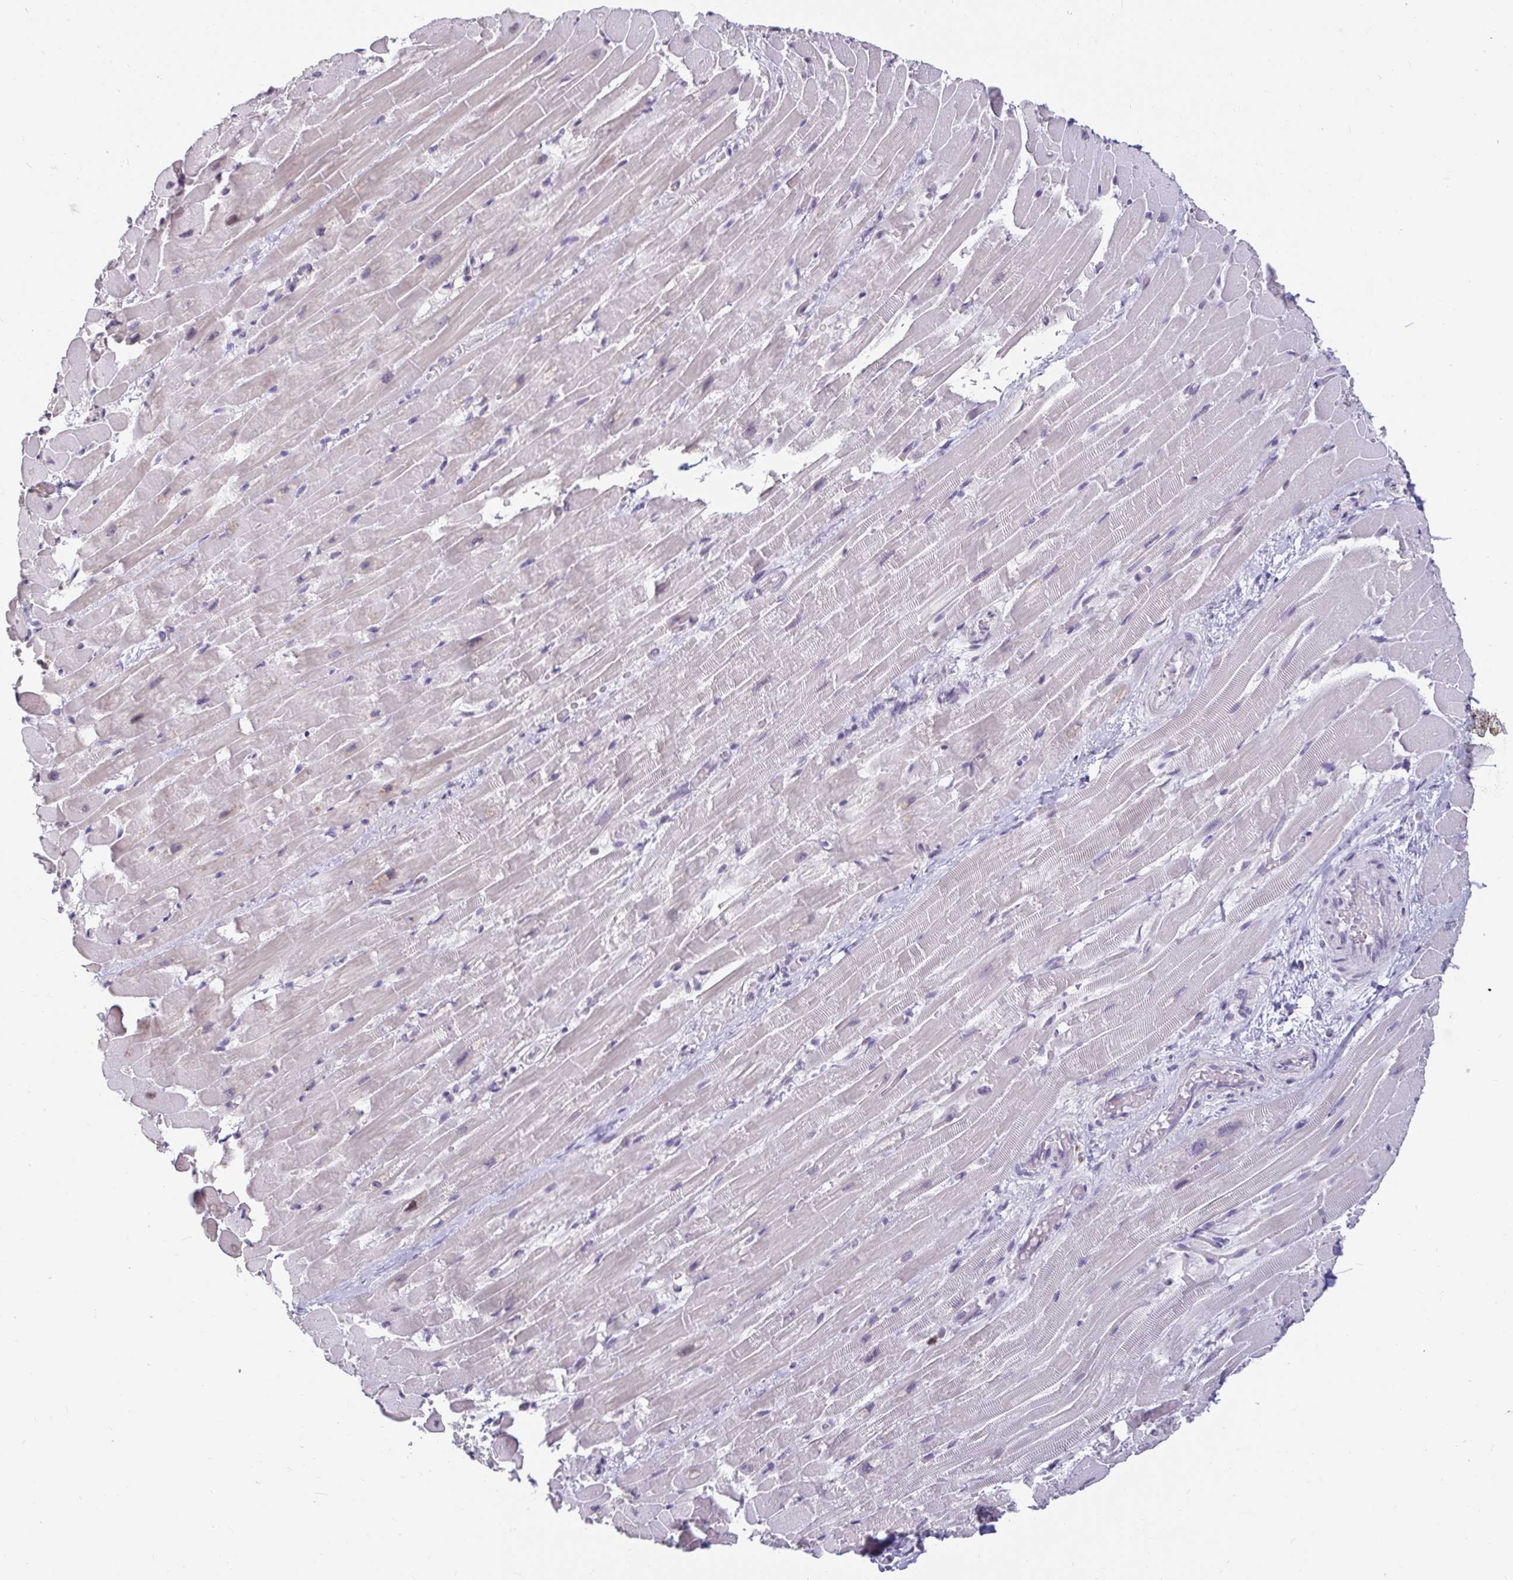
{"staining": {"intensity": "negative", "quantity": "none", "location": "none"}, "tissue": "heart muscle", "cell_type": "Cardiomyocytes", "image_type": "normal", "snomed": [{"axis": "morphology", "description": "Normal tissue, NOS"}, {"axis": "topography", "description": "Heart"}], "caption": "Immunohistochemistry image of unremarkable heart muscle: heart muscle stained with DAB demonstrates no significant protein staining in cardiomyocytes.", "gene": "ANLN", "patient": {"sex": "male", "age": 37}}